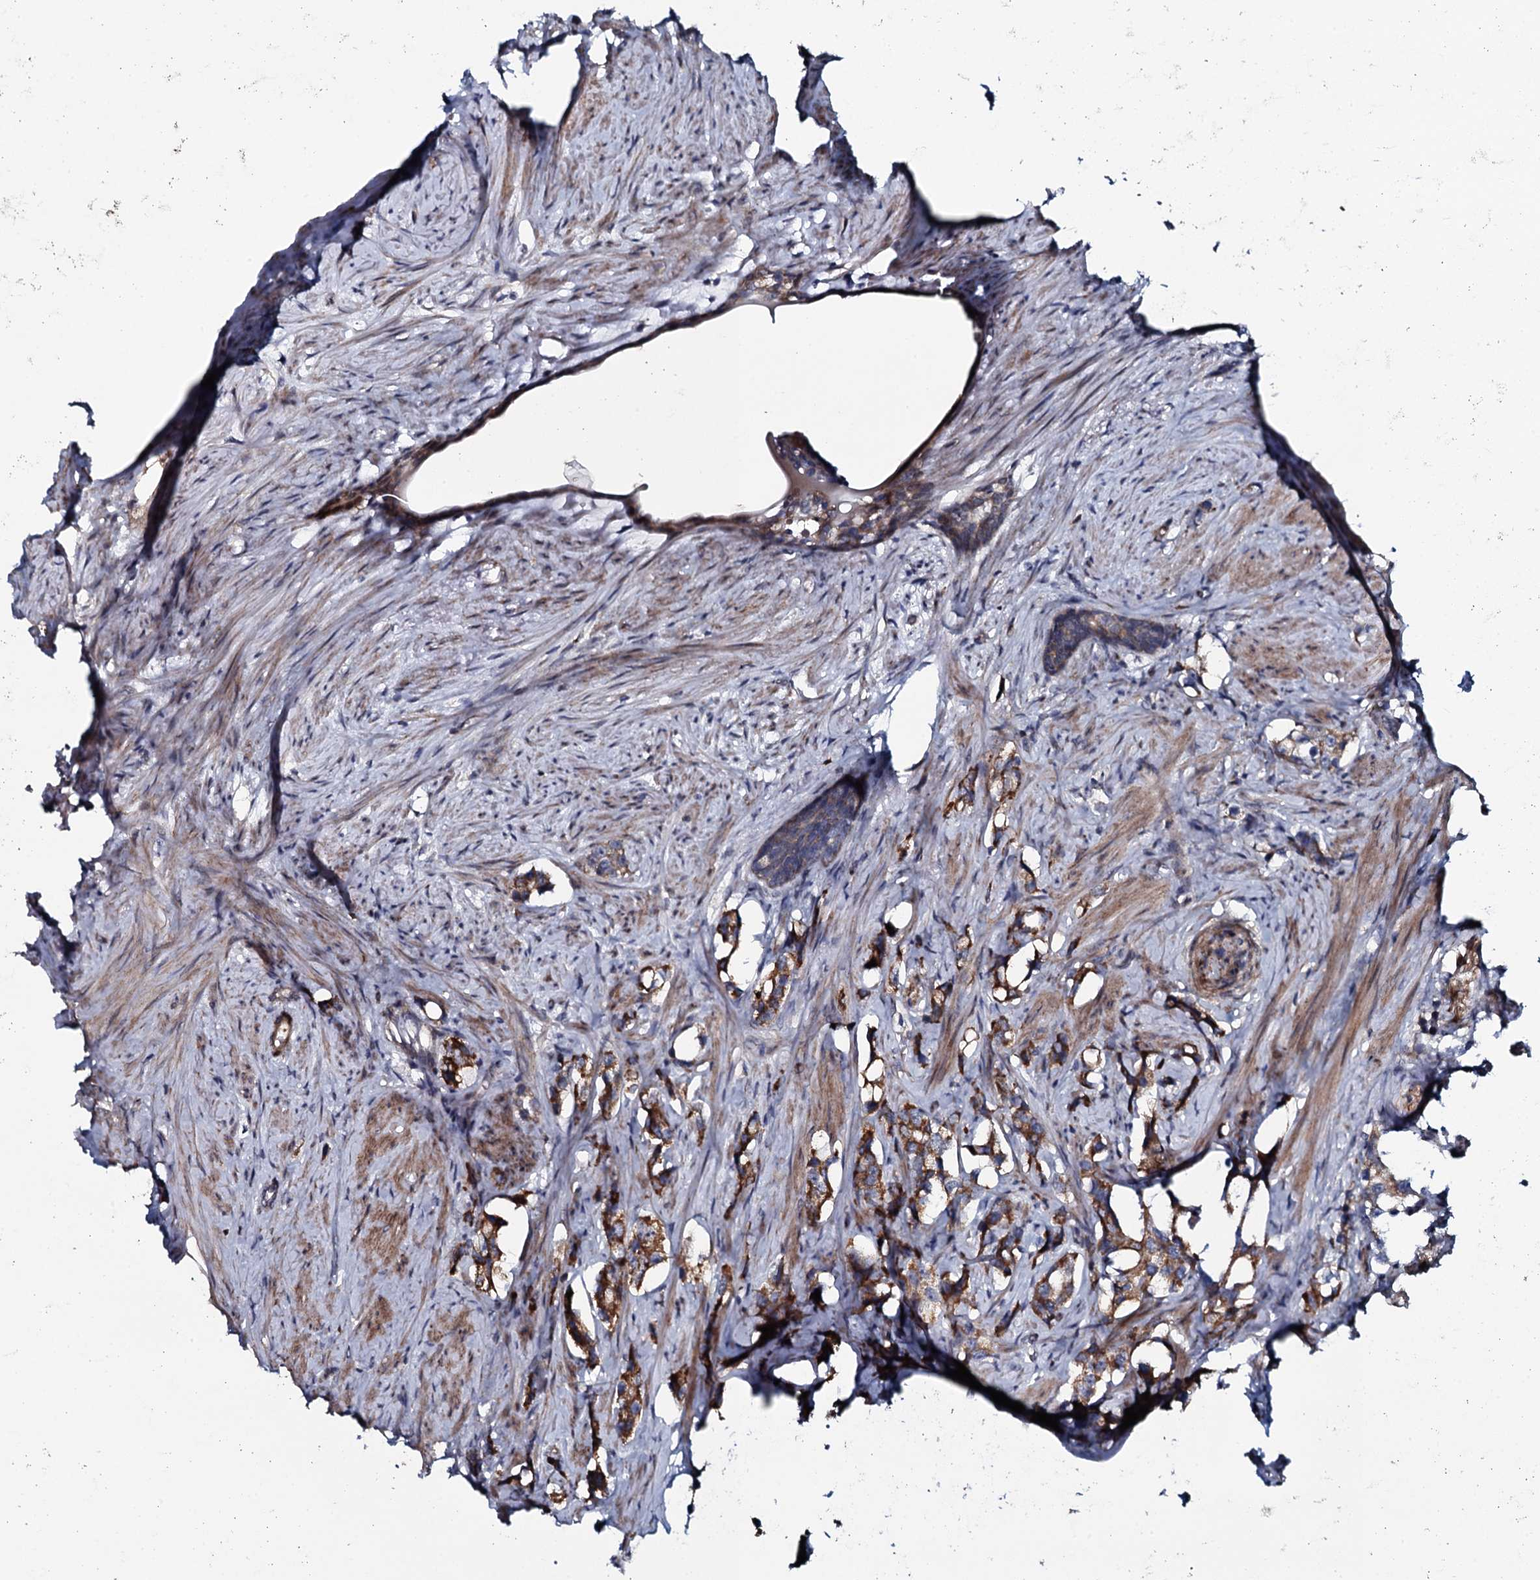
{"staining": {"intensity": "moderate", "quantity": ">75%", "location": "cytoplasmic/membranous"}, "tissue": "prostate cancer", "cell_type": "Tumor cells", "image_type": "cancer", "snomed": [{"axis": "morphology", "description": "Adenocarcinoma, High grade"}, {"axis": "topography", "description": "Prostate"}], "caption": "Brown immunohistochemical staining in human prostate cancer displays moderate cytoplasmic/membranous positivity in approximately >75% of tumor cells. The staining was performed using DAB to visualize the protein expression in brown, while the nuclei were stained in blue with hematoxylin (Magnification: 20x).", "gene": "KCTD4", "patient": {"sex": "male", "age": 63}}